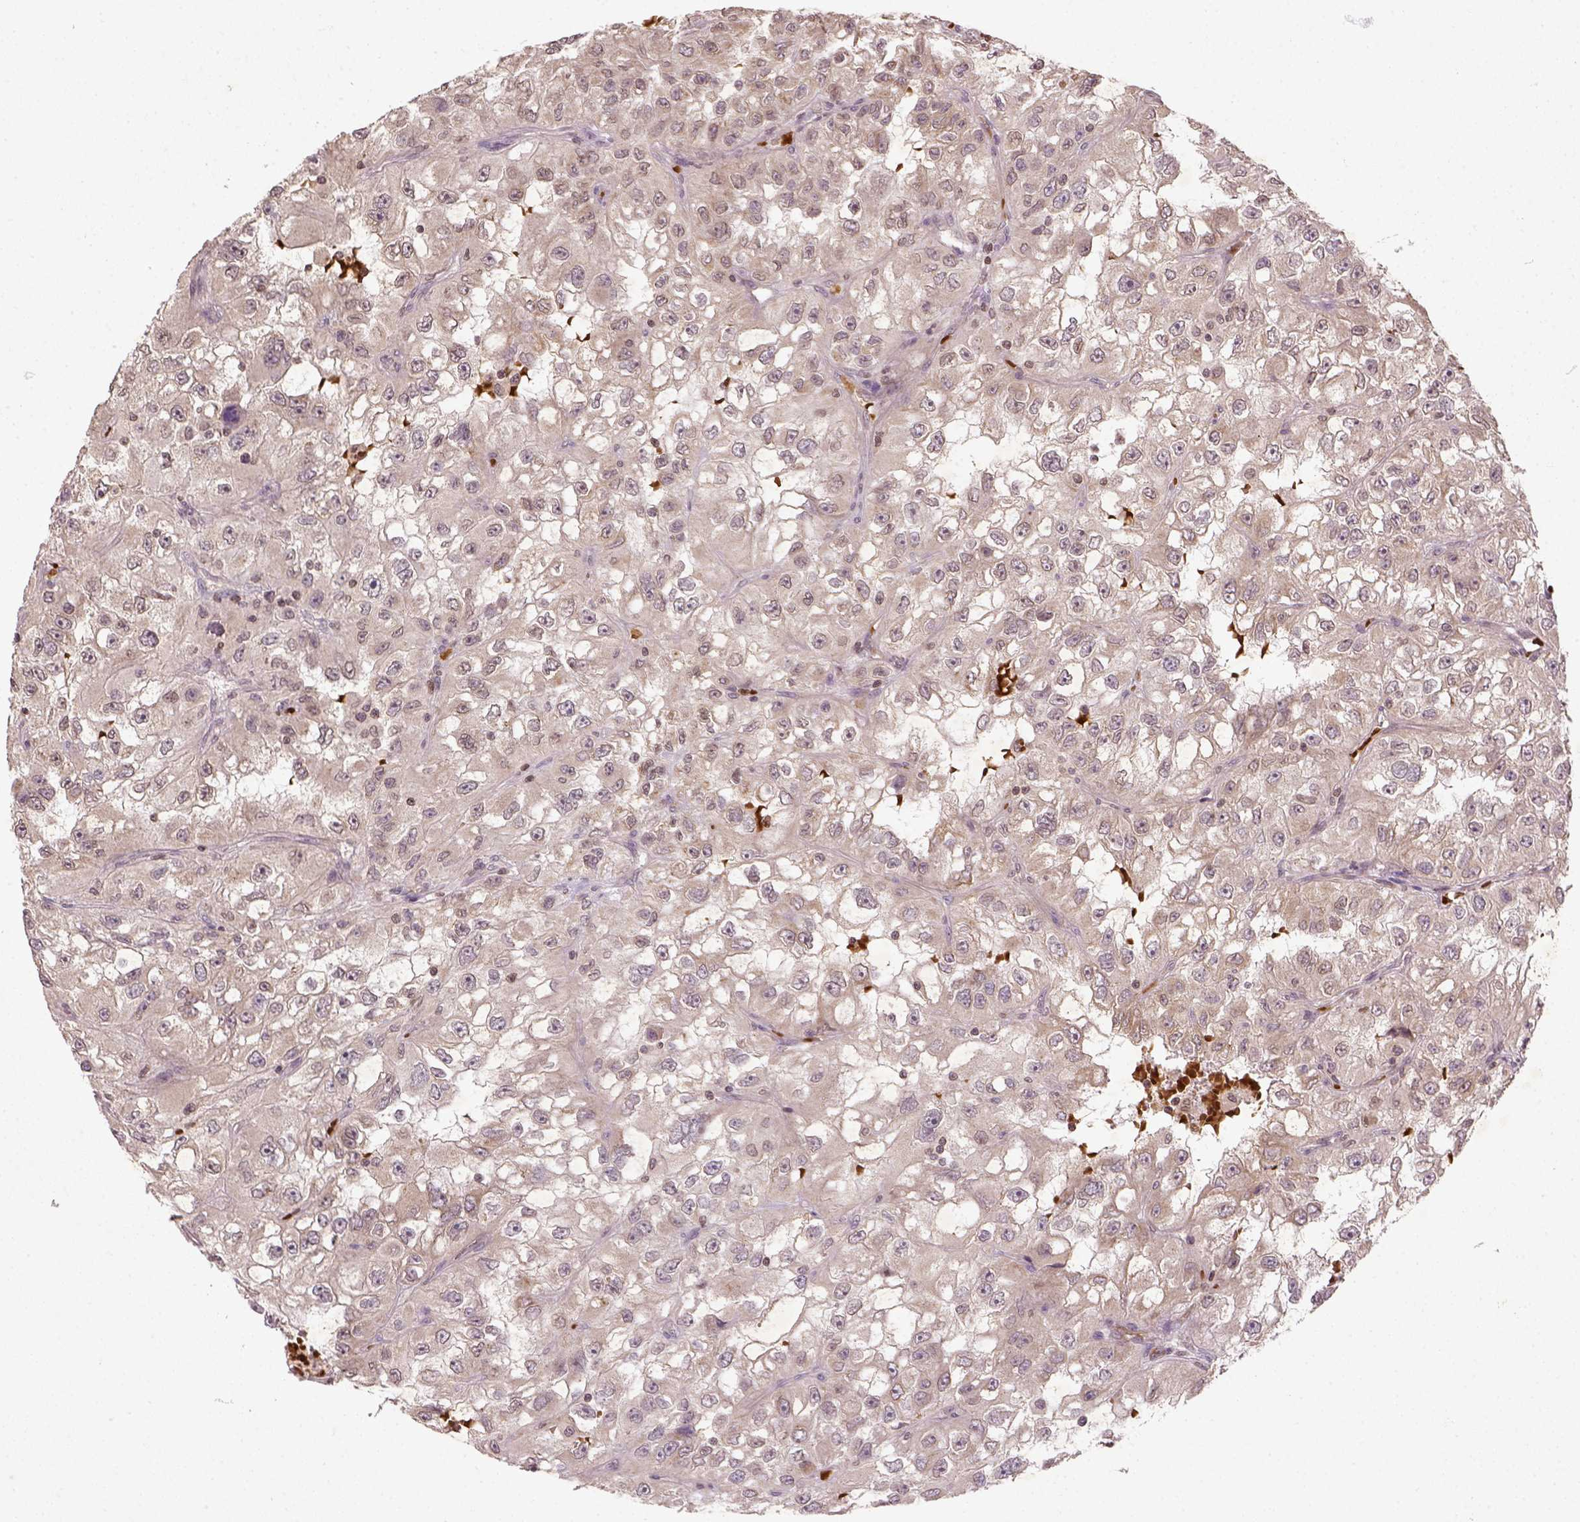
{"staining": {"intensity": "weak", "quantity": ">75%", "location": "cytoplasmic/membranous"}, "tissue": "renal cancer", "cell_type": "Tumor cells", "image_type": "cancer", "snomed": [{"axis": "morphology", "description": "Adenocarcinoma, NOS"}, {"axis": "topography", "description": "Kidney"}], "caption": "Human renal cancer (adenocarcinoma) stained with a brown dye exhibits weak cytoplasmic/membranous positive expression in approximately >75% of tumor cells.", "gene": "NUDT3", "patient": {"sex": "male", "age": 64}}